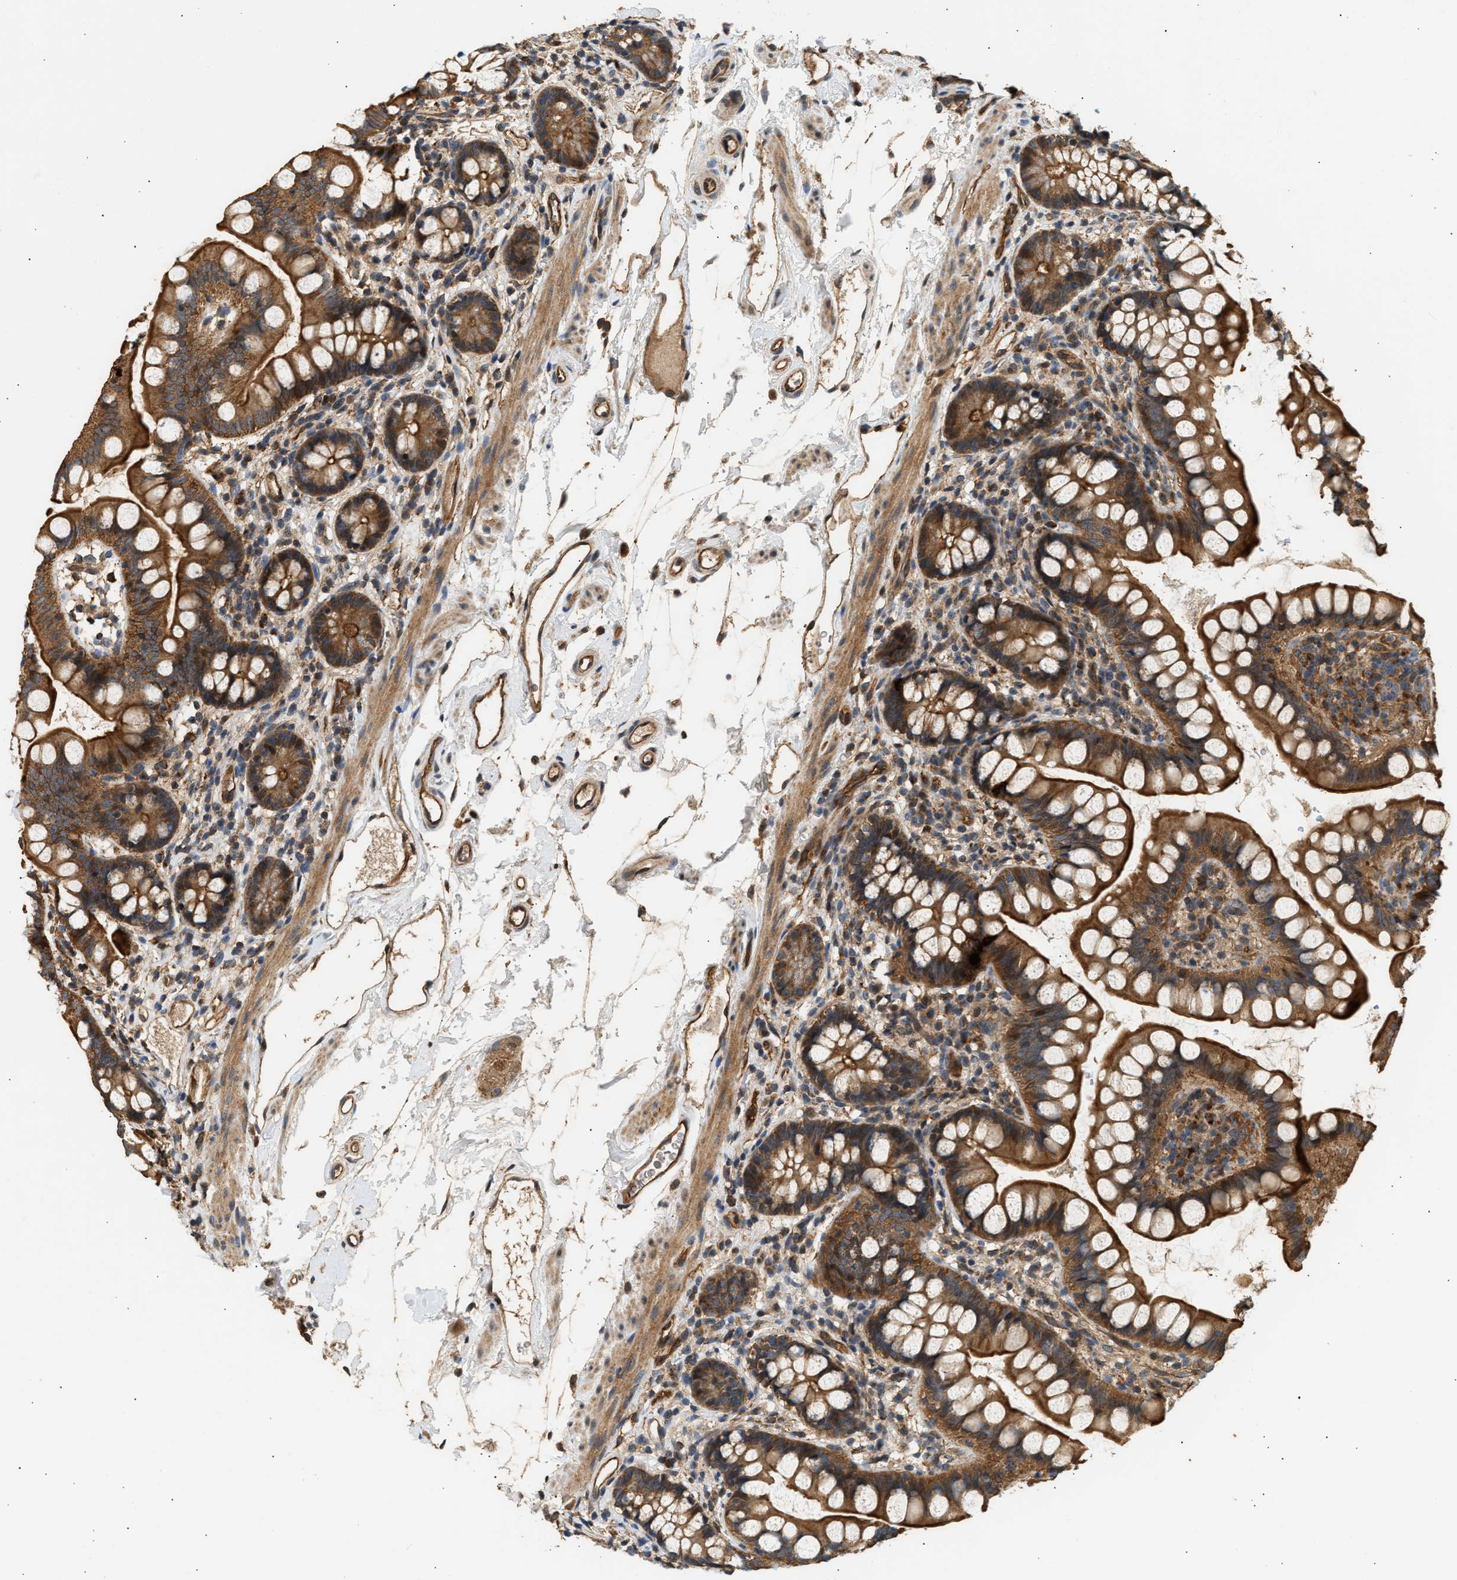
{"staining": {"intensity": "strong", "quantity": ">75%", "location": "cytoplasmic/membranous"}, "tissue": "small intestine", "cell_type": "Glandular cells", "image_type": "normal", "snomed": [{"axis": "morphology", "description": "Normal tissue, NOS"}, {"axis": "topography", "description": "Small intestine"}], "caption": "Strong cytoplasmic/membranous staining for a protein is seen in about >75% of glandular cells of normal small intestine using immunohistochemistry.", "gene": "DUSP14", "patient": {"sex": "female", "age": 84}}